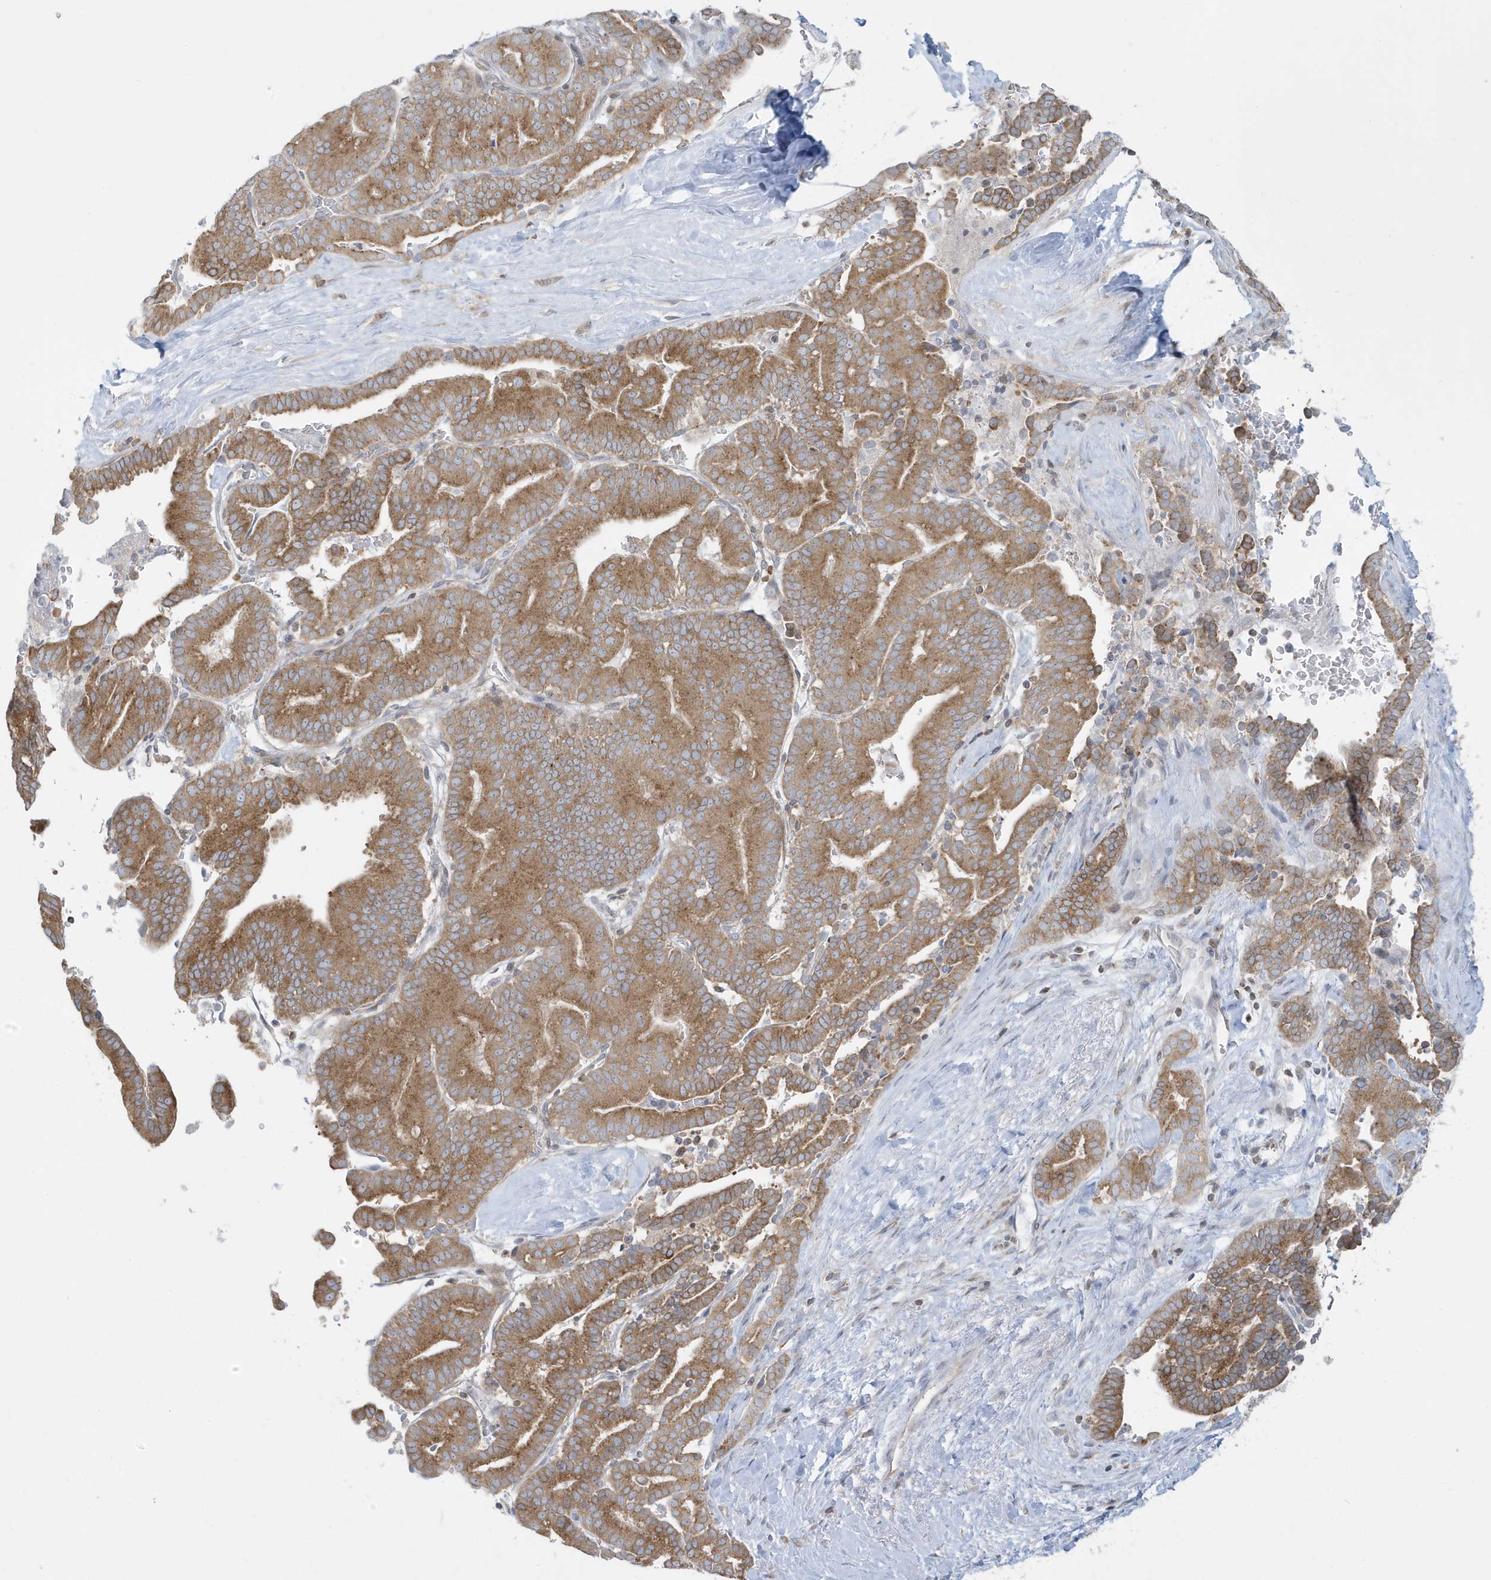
{"staining": {"intensity": "moderate", "quantity": "25%-75%", "location": "cytoplasmic/membranous"}, "tissue": "liver cancer", "cell_type": "Tumor cells", "image_type": "cancer", "snomed": [{"axis": "morphology", "description": "Cholangiocarcinoma"}, {"axis": "topography", "description": "Liver"}], "caption": "Tumor cells demonstrate moderate cytoplasmic/membranous expression in approximately 25%-75% of cells in liver cholangiocarcinoma.", "gene": "SLAMF9", "patient": {"sex": "female", "age": 75}}